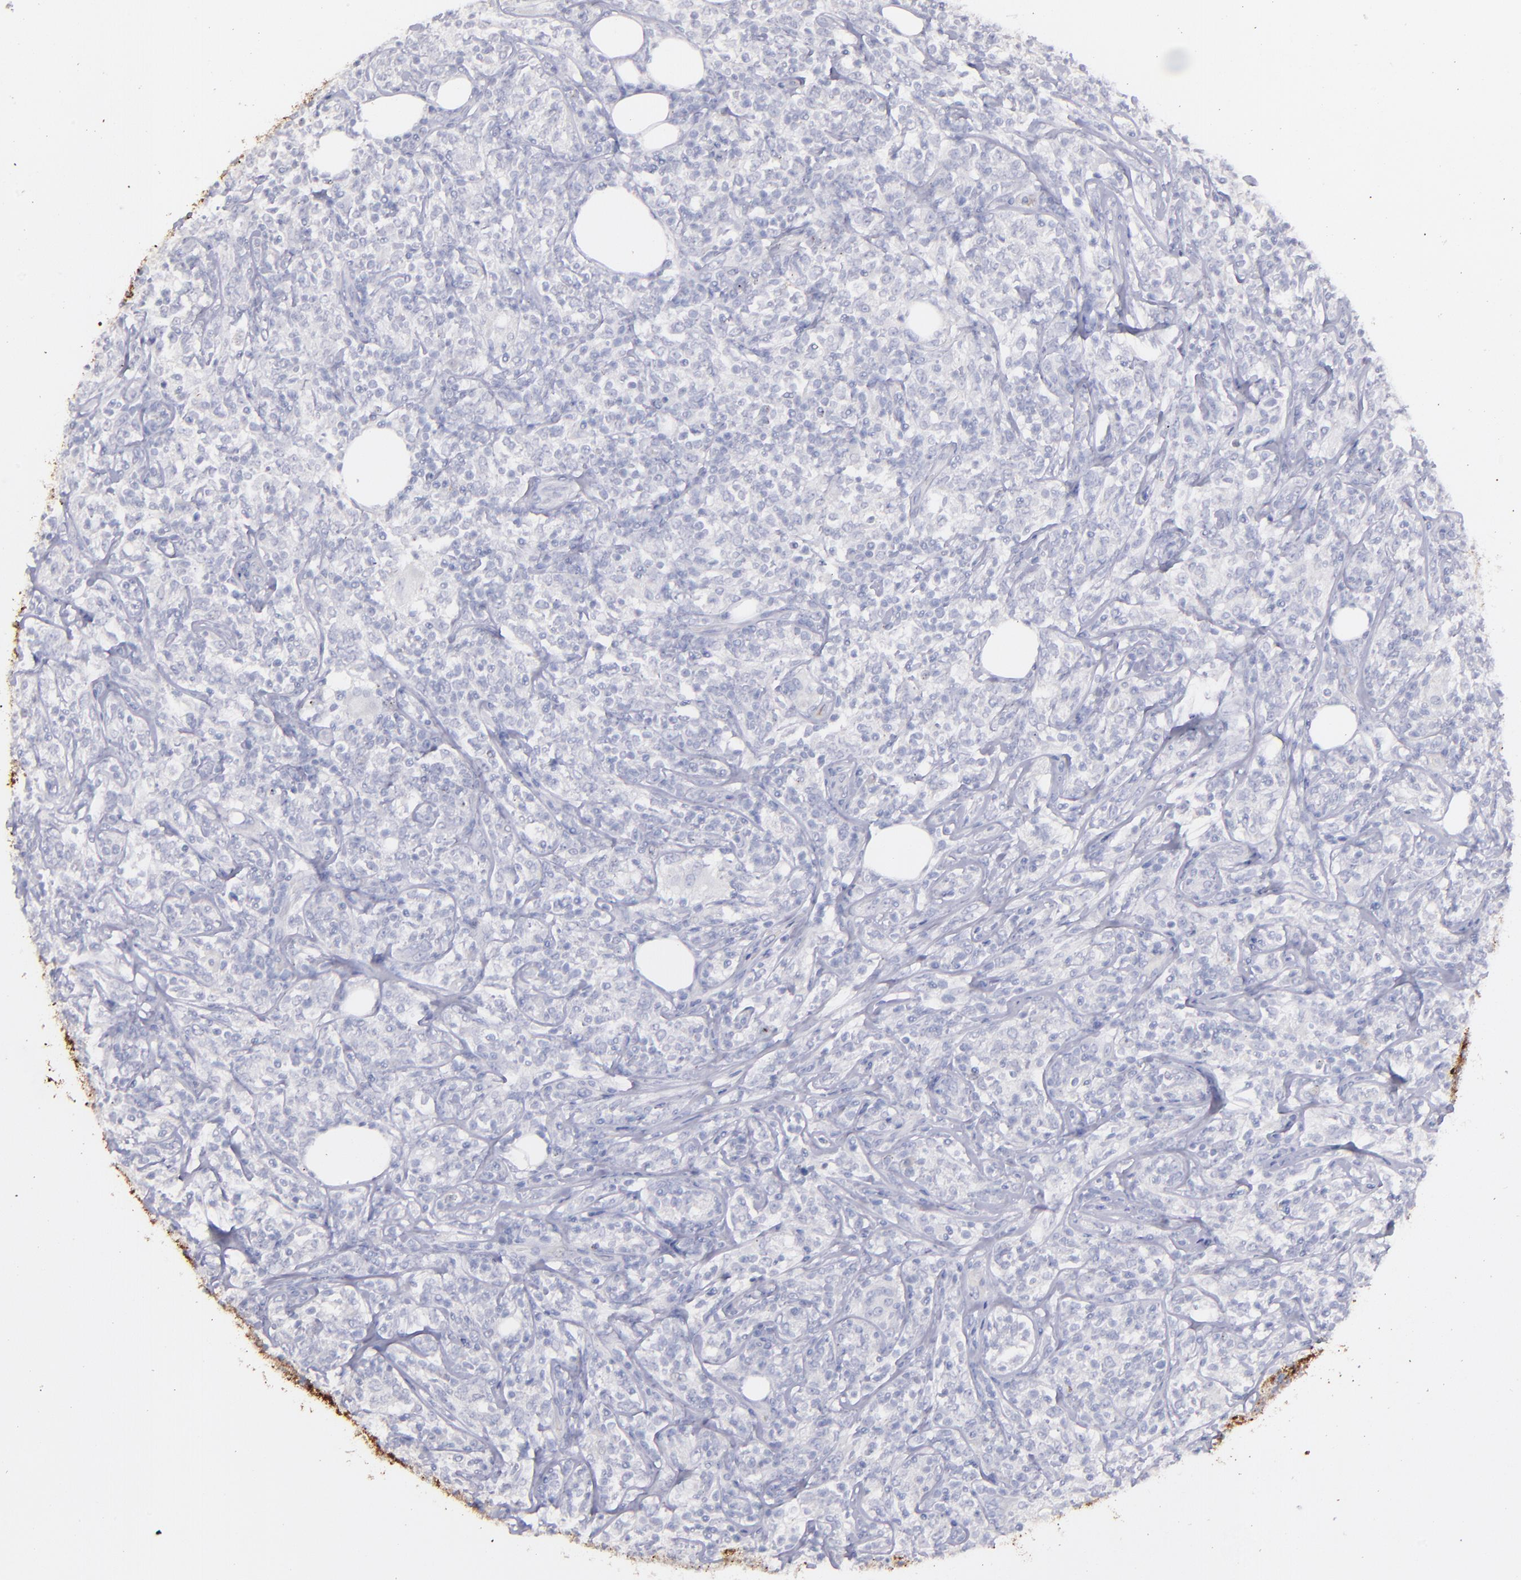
{"staining": {"intensity": "negative", "quantity": "none", "location": "none"}, "tissue": "lymphoma", "cell_type": "Tumor cells", "image_type": "cancer", "snomed": [{"axis": "morphology", "description": "Malignant lymphoma, non-Hodgkin's type, High grade"}, {"axis": "topography", "description": "Lymph node"}], "caption": "This is an immunohistochemistry (IHC) image of human high-grade malignant lymphoma, non-Hodgkin's type. There is no staining in tumor cells.", "gene": "SNAP25", "patient": {"sex": "female", "age": 84}}